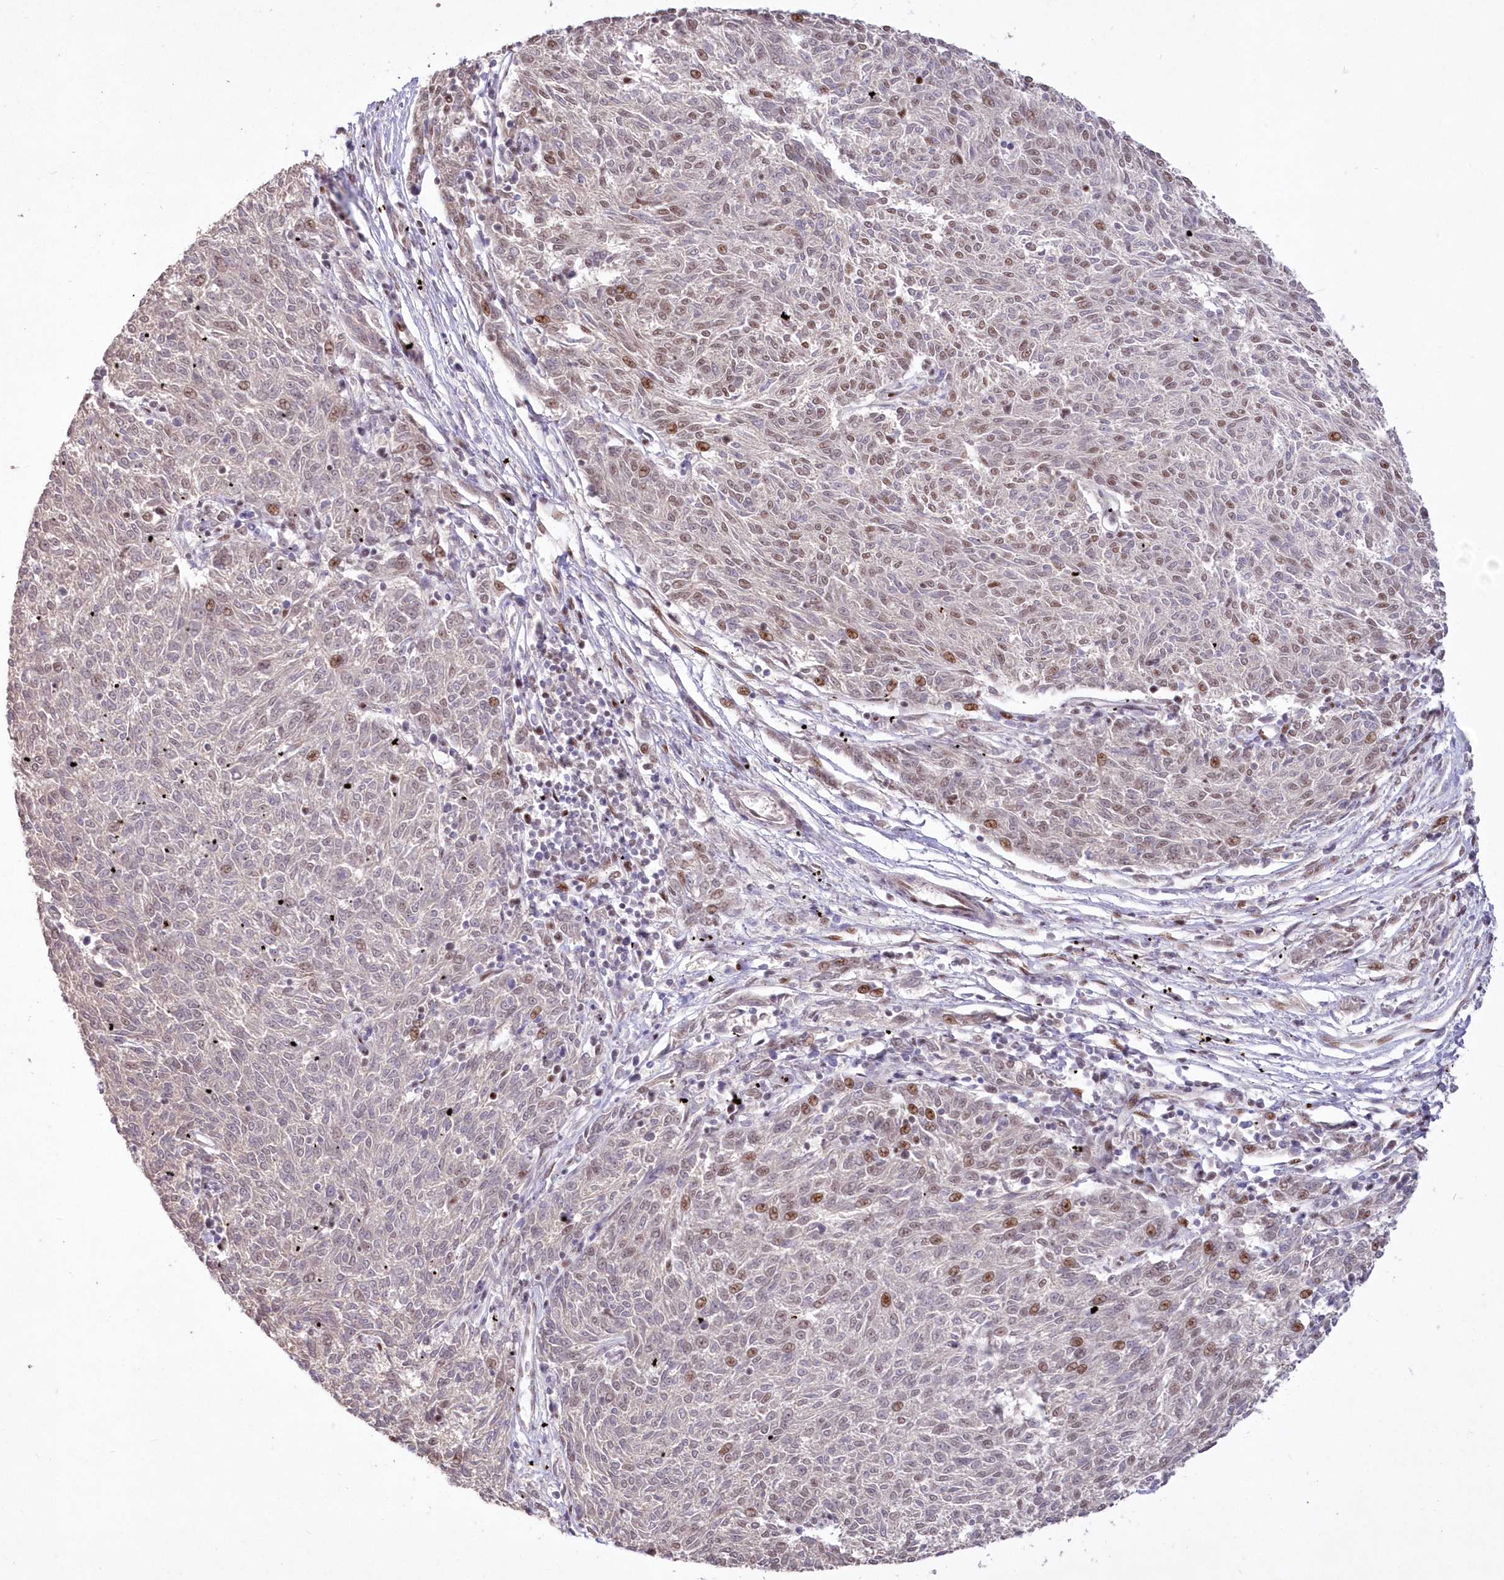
{"staining": {"intensity": "moderate", "quantity": "<25%", "location": "nuclear"}, "tissue": "melanoma", "cell_type": "Tumor cells", "image_type": "cancer", "snomed": [{"axis": "morphology", "description": "Malignant melanoma, NOS"}, {"axis": "topography", "description": "Skin"}], "caption": "Malignant melanoma stained for a protein reveals moderate nuclear positivity in tumor cells. Using DAB (3,3'-diaminobenzidine) (brown) and hematoxylin (blue) stains, captured at high magnification using brightfield microscopy.", "gene": "WBP1L", "patient": {"sex": "female", "age": 72}}